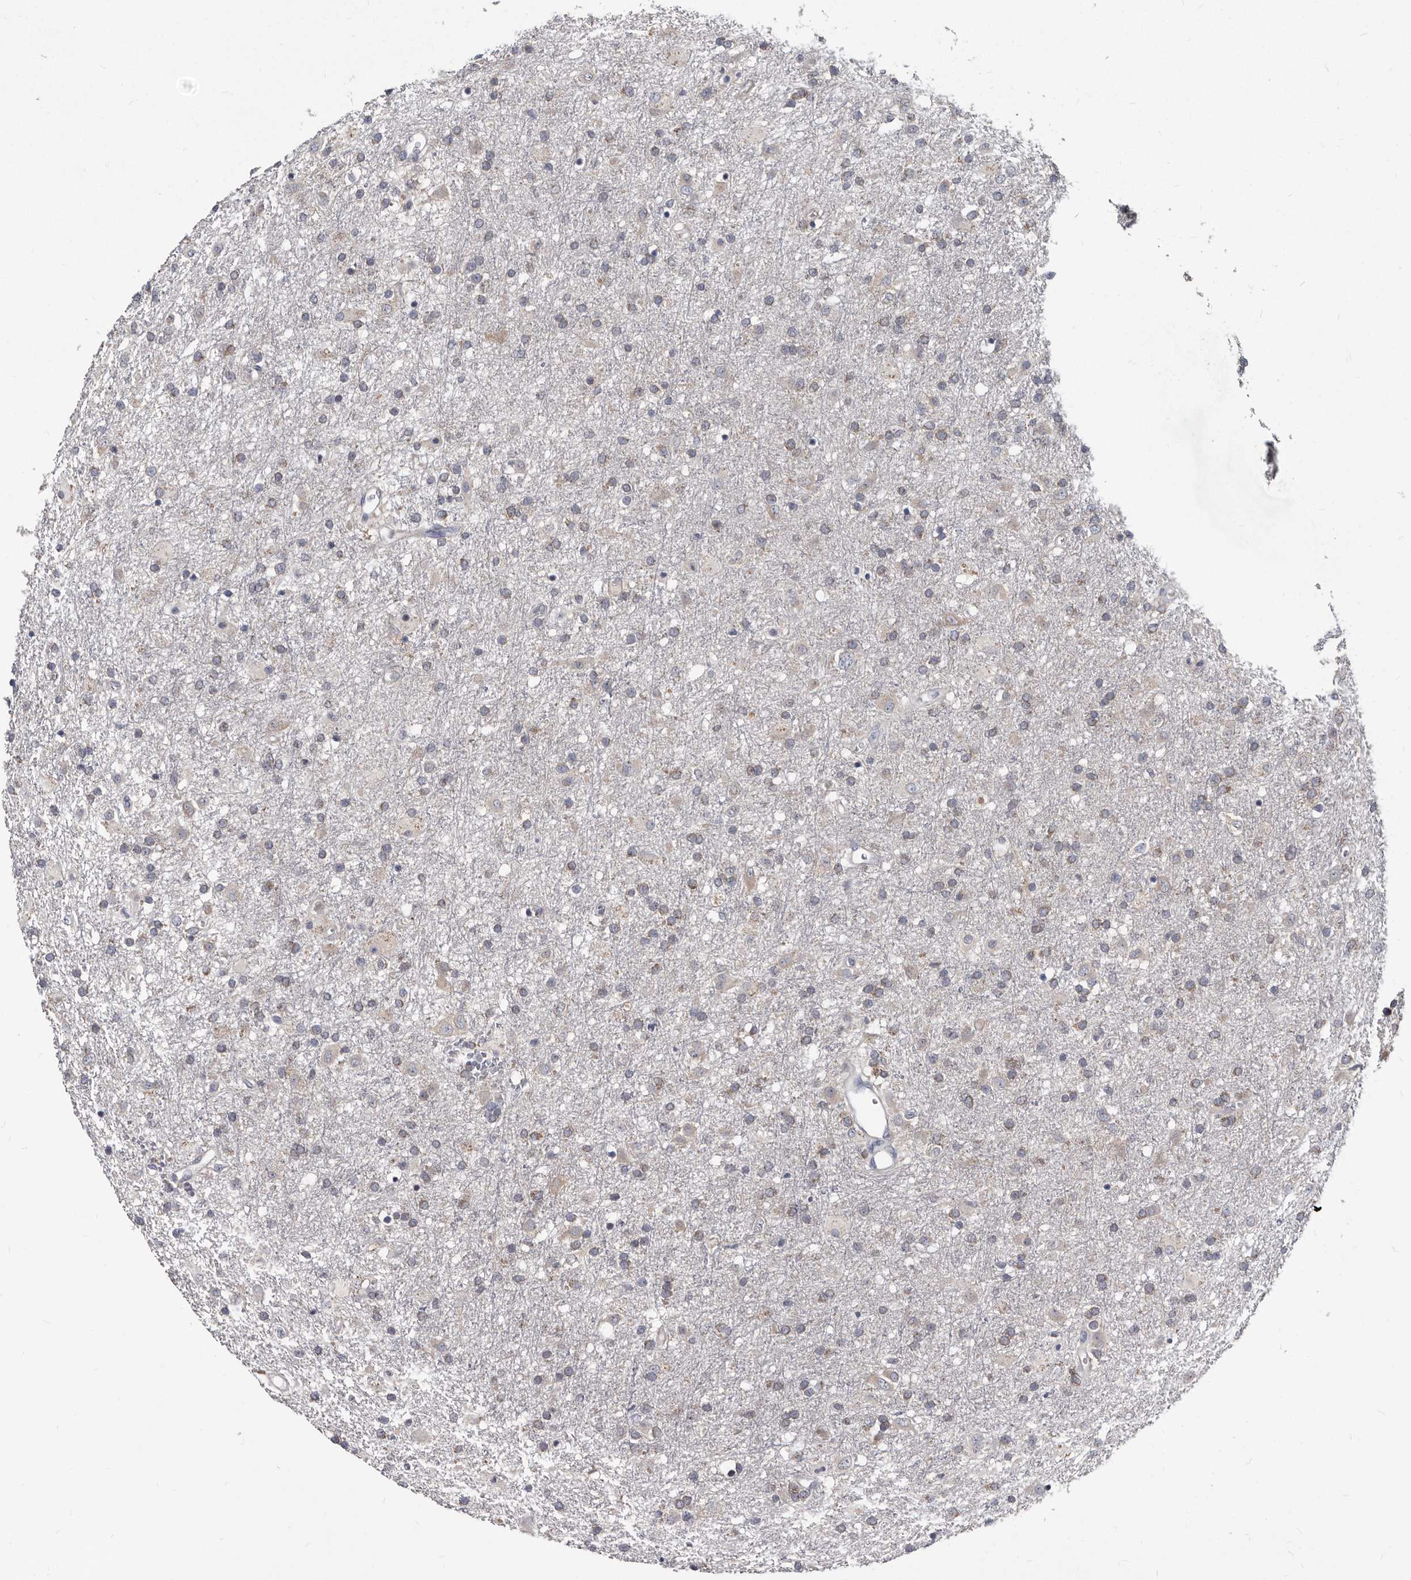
{"staining": {"intensity": "weak", "quantity": "<25%", "location": "cytoplasmic/membranous"}, "tissue": "glioma", "cell_type": "Tumor cells", "image_type": "cancer", "snomed": [{"axis": "morphology", "description": "Glioma, malignant, Low grade"}, {"axis": "topography", "description": "Brain"}], "caption": "Immunohistochemistry (IHC) image of human glioma stained for a protein (brown), which displays no expression in tumor cells.", "gene": "ABCF2", "patient": {"sex": "male", "age": 65}}